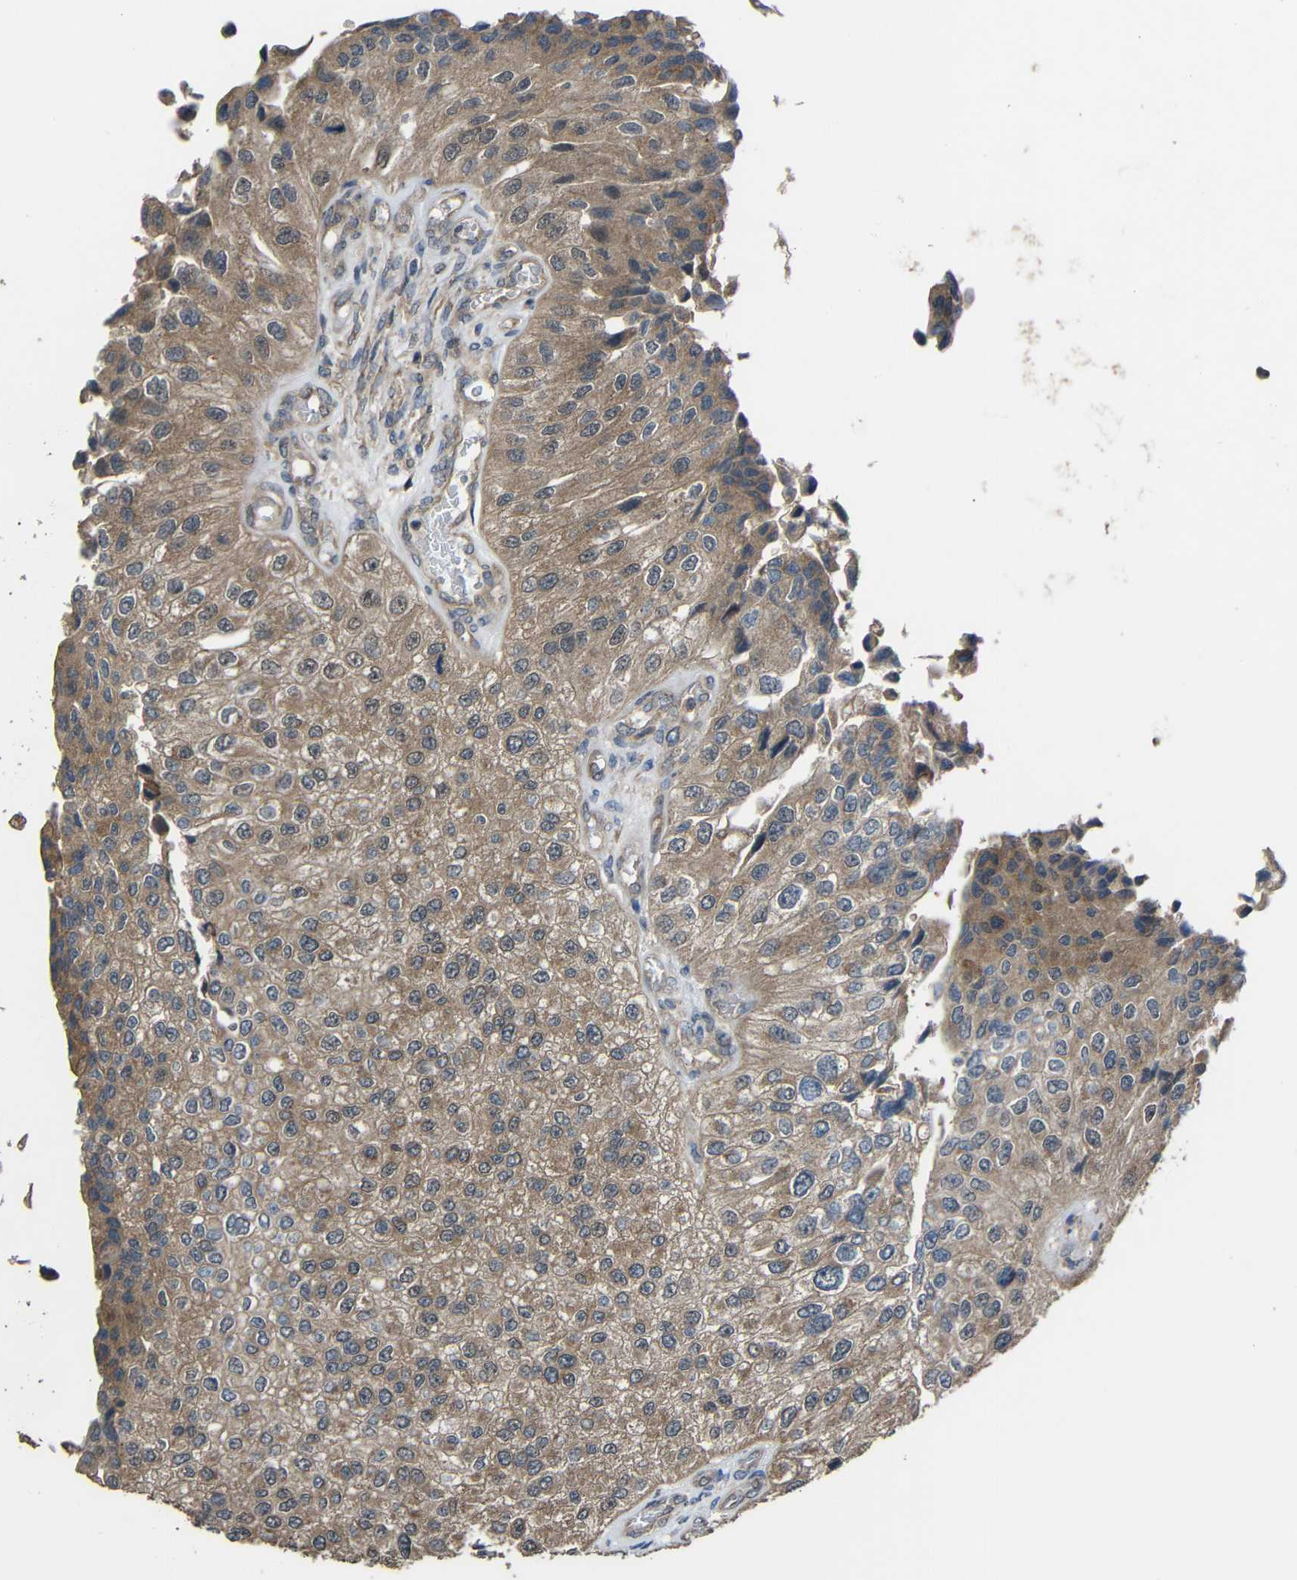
{"staining": {"intensity": "moderate", "quantity": ">75%", "location": "cytoplasmic/membranous"}, "tissue": "urothelial cancer", "cell_type": "Tumor cells", "image_type": "cancer", "snomed": [{"axis": "morphology", "description": "Urothelial carcinoma, High grade"}, {"axis": "topography", "description": "Kidney"}, {"axis": "topography", "description": "Urinary bladder"}], "caption": "This is a micrograph of immunohistochemistry staining of urothelial cancer, which shows moderate positivity in the cytoplasmic/membranous of tumor cells.", "gene": "CHST9", "patient": {"sex": "male", "age": 77}}